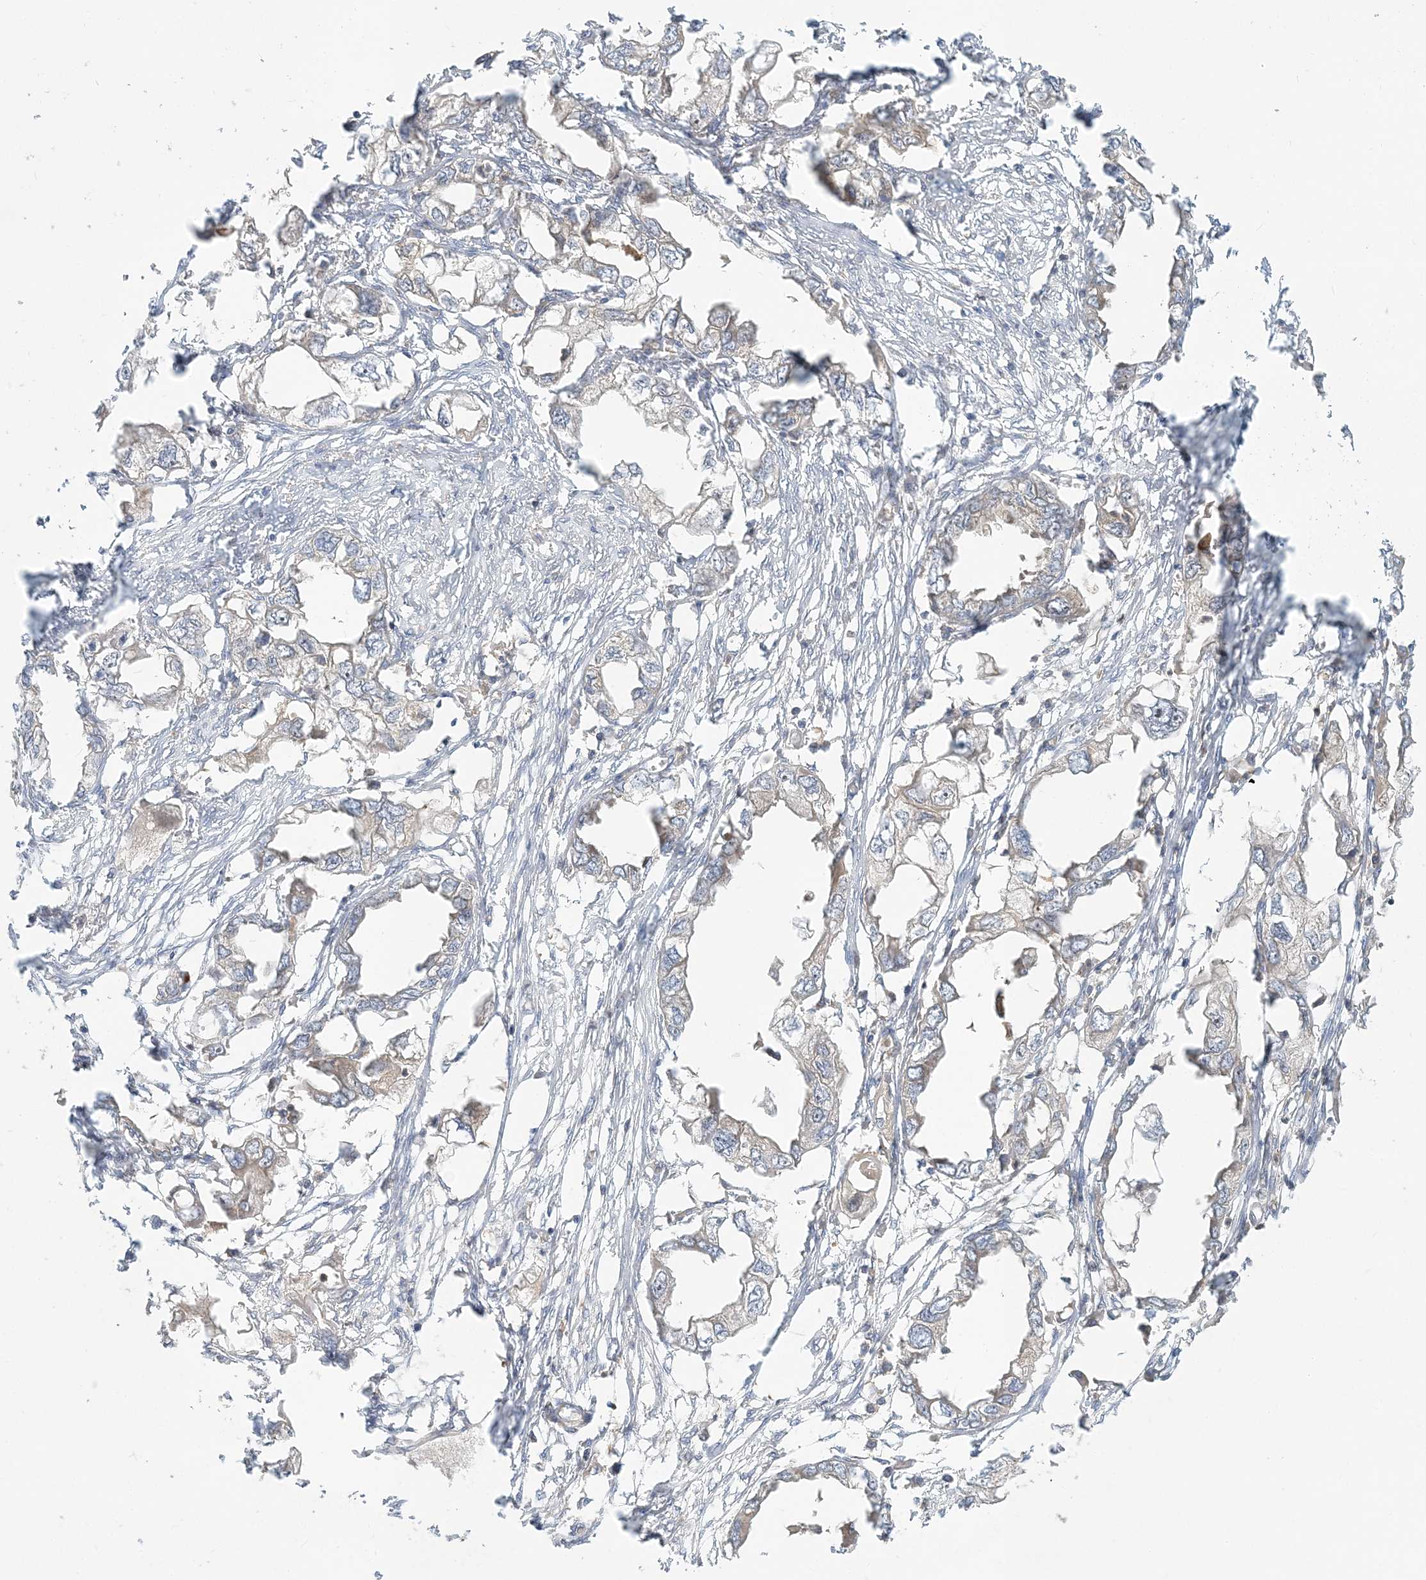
{"staining": {"intensity": "negative", "quantity": "none", "location": "none"}, "tissue": "endometrial cancer", "cell_type": "Tumor cells", "image_type": "cancer", "snomed": [{"axis": "morphology", "description": "Adenocarcinoma, NOS"}, {"axis": "morphology", "description": "Adenocarcinoma, metastatic, NOS"}, {"axis": "topography", "description": "Adipose tissue"}, {"axis": "topography", "description": "Endometrium"}], "caption": "DAB (3,3'-diaminobenzidine) immunohistochemical staining of adenocarcinoma (endometrial) reveals no significant staining in tumor cells.", "gene": "AP1AR", "patient": {"sex": "female", "age": 67}}